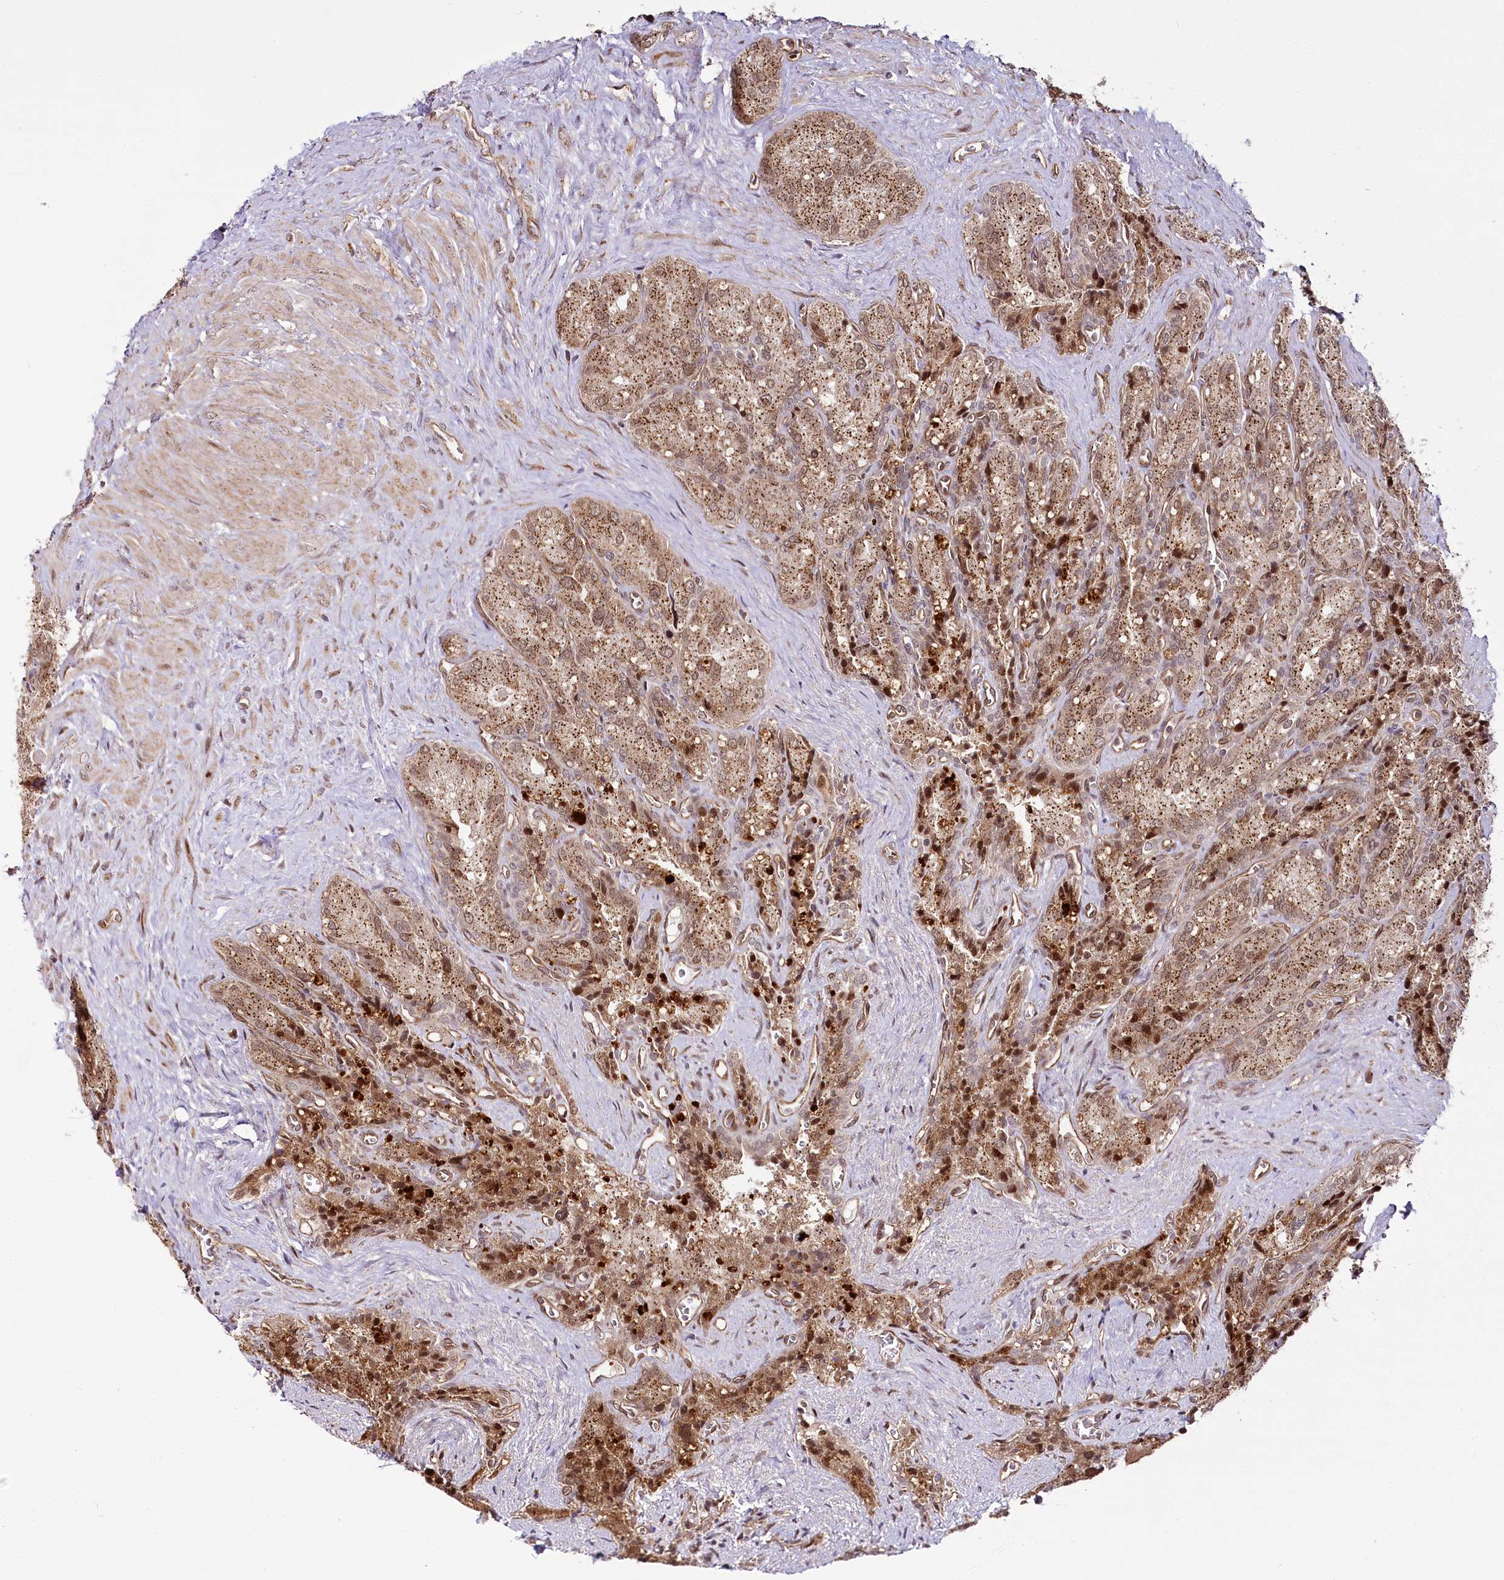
{"staining": {"intensity": "strong", "quantity": ">75%", "location": "cytoplasmic/membranous"}, "tissue": "seminal vesicle", "cell_type": "Glandular cells", "image_type": "normal", "snomed": [{"axis": "morphology", "description": "Normal tissue, NOS"}, {"axis": "topography", "description": "Seminal veicle"}], "caption": "The micrograph exhibits staining of benign seminal vesicle, revealing strong cytoplasmic/membranous protein expression (brown color) within glandular cells.", "gene": "COPG1", "patient": {"sex": "male", "age": 62}}